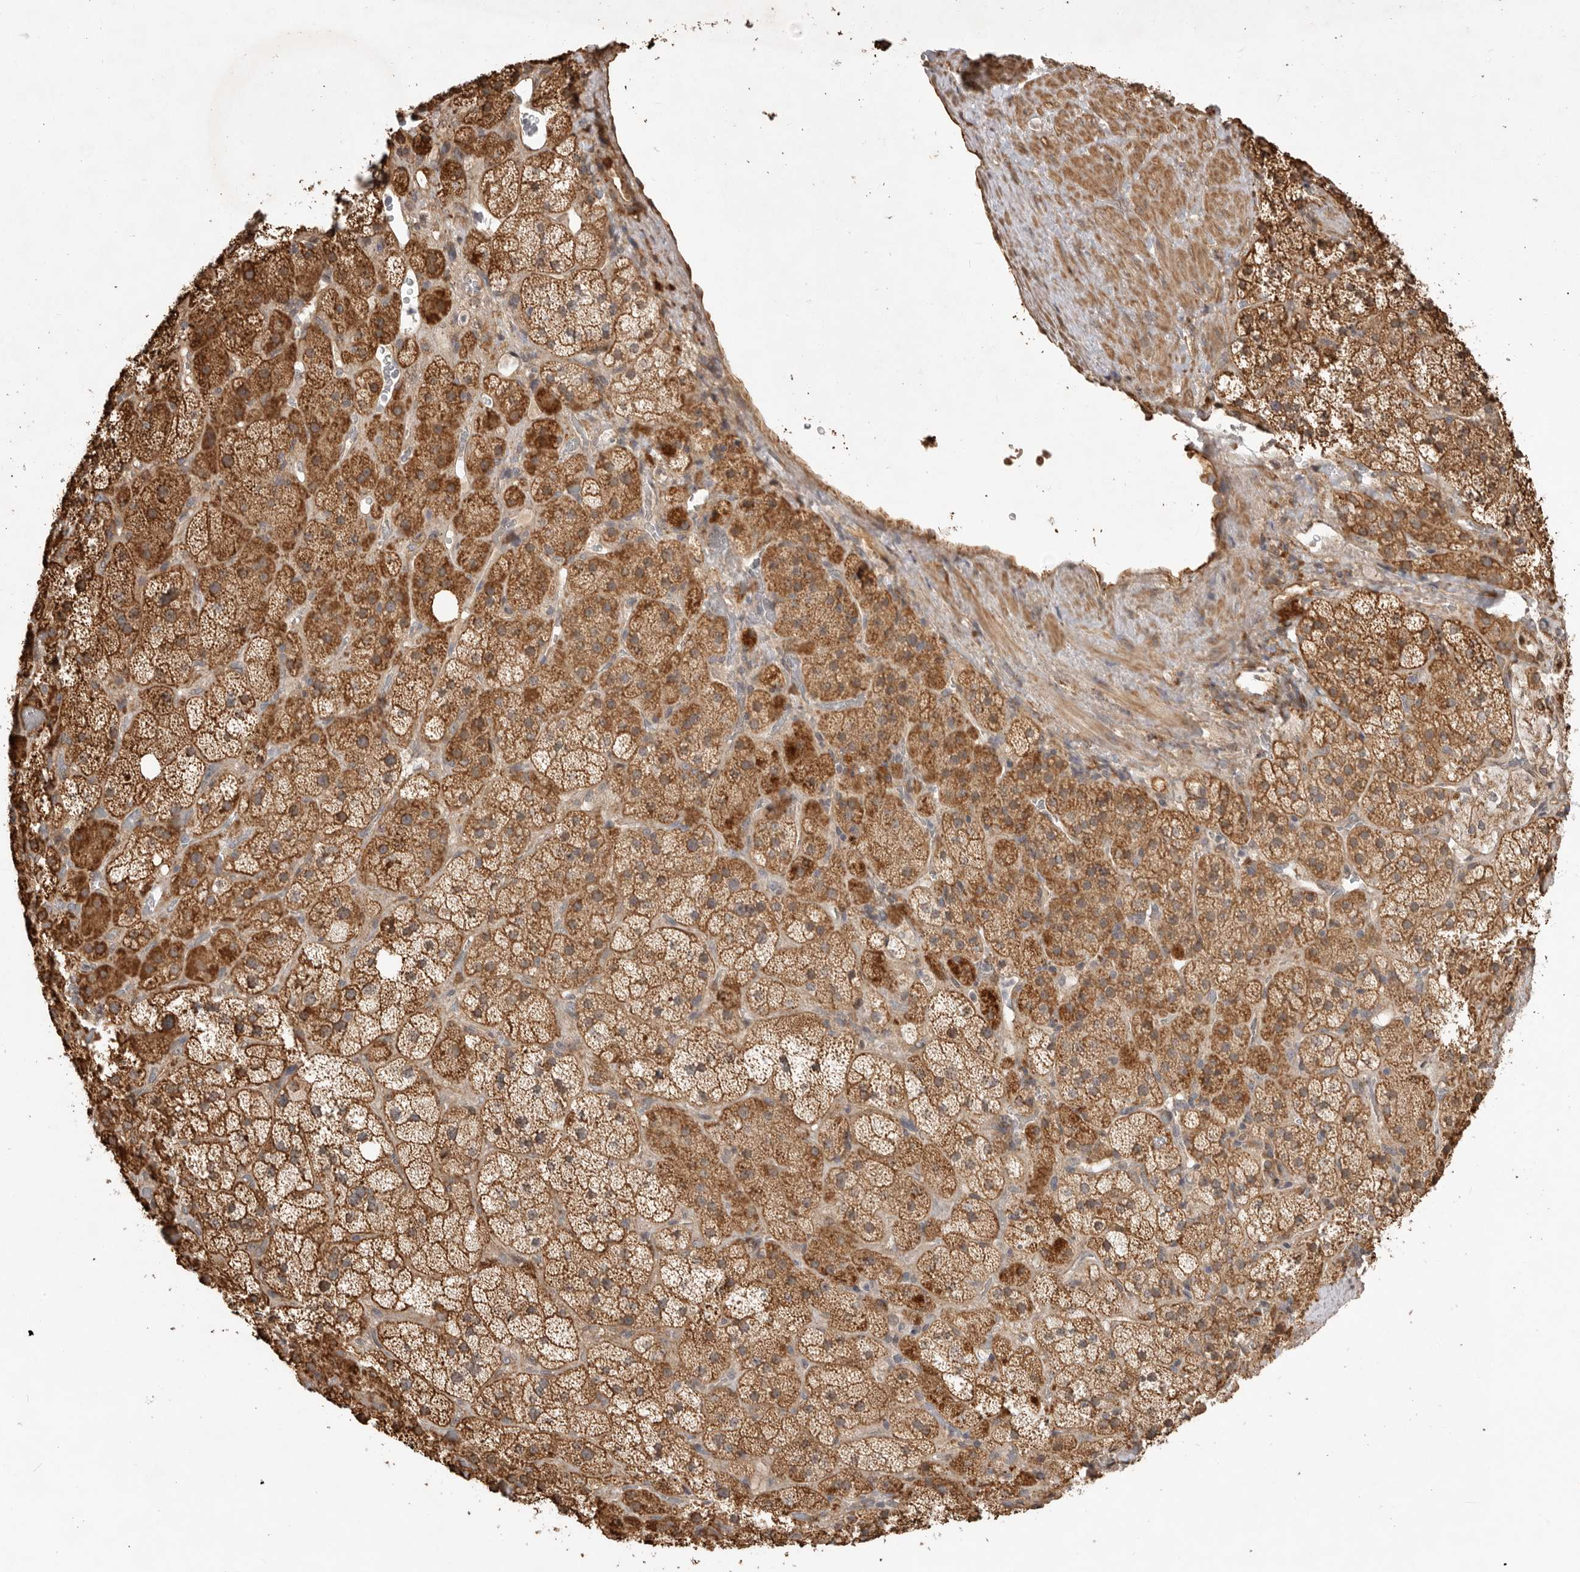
{"staining": {"intensity": "moderate", "quantity": ">75%", "location": "cytoplasmic/membranous"}, "tissue": "adrenal gland", "cell_type": "Glandular cells", "image_type": "normal", "snomed": [{"axis": "morphology", "description": "Normal tissue, NOS"}, {"axis": "topography", "description": "Adrenal gland"}], "caption": "IHC of normal adrenal gland displays medium levels of moderate cytoplasmic/membranous staining in approximately >75% of glandular cells.", "gene": "DPH7", "patient": {"sex": "male", "age": 57}}